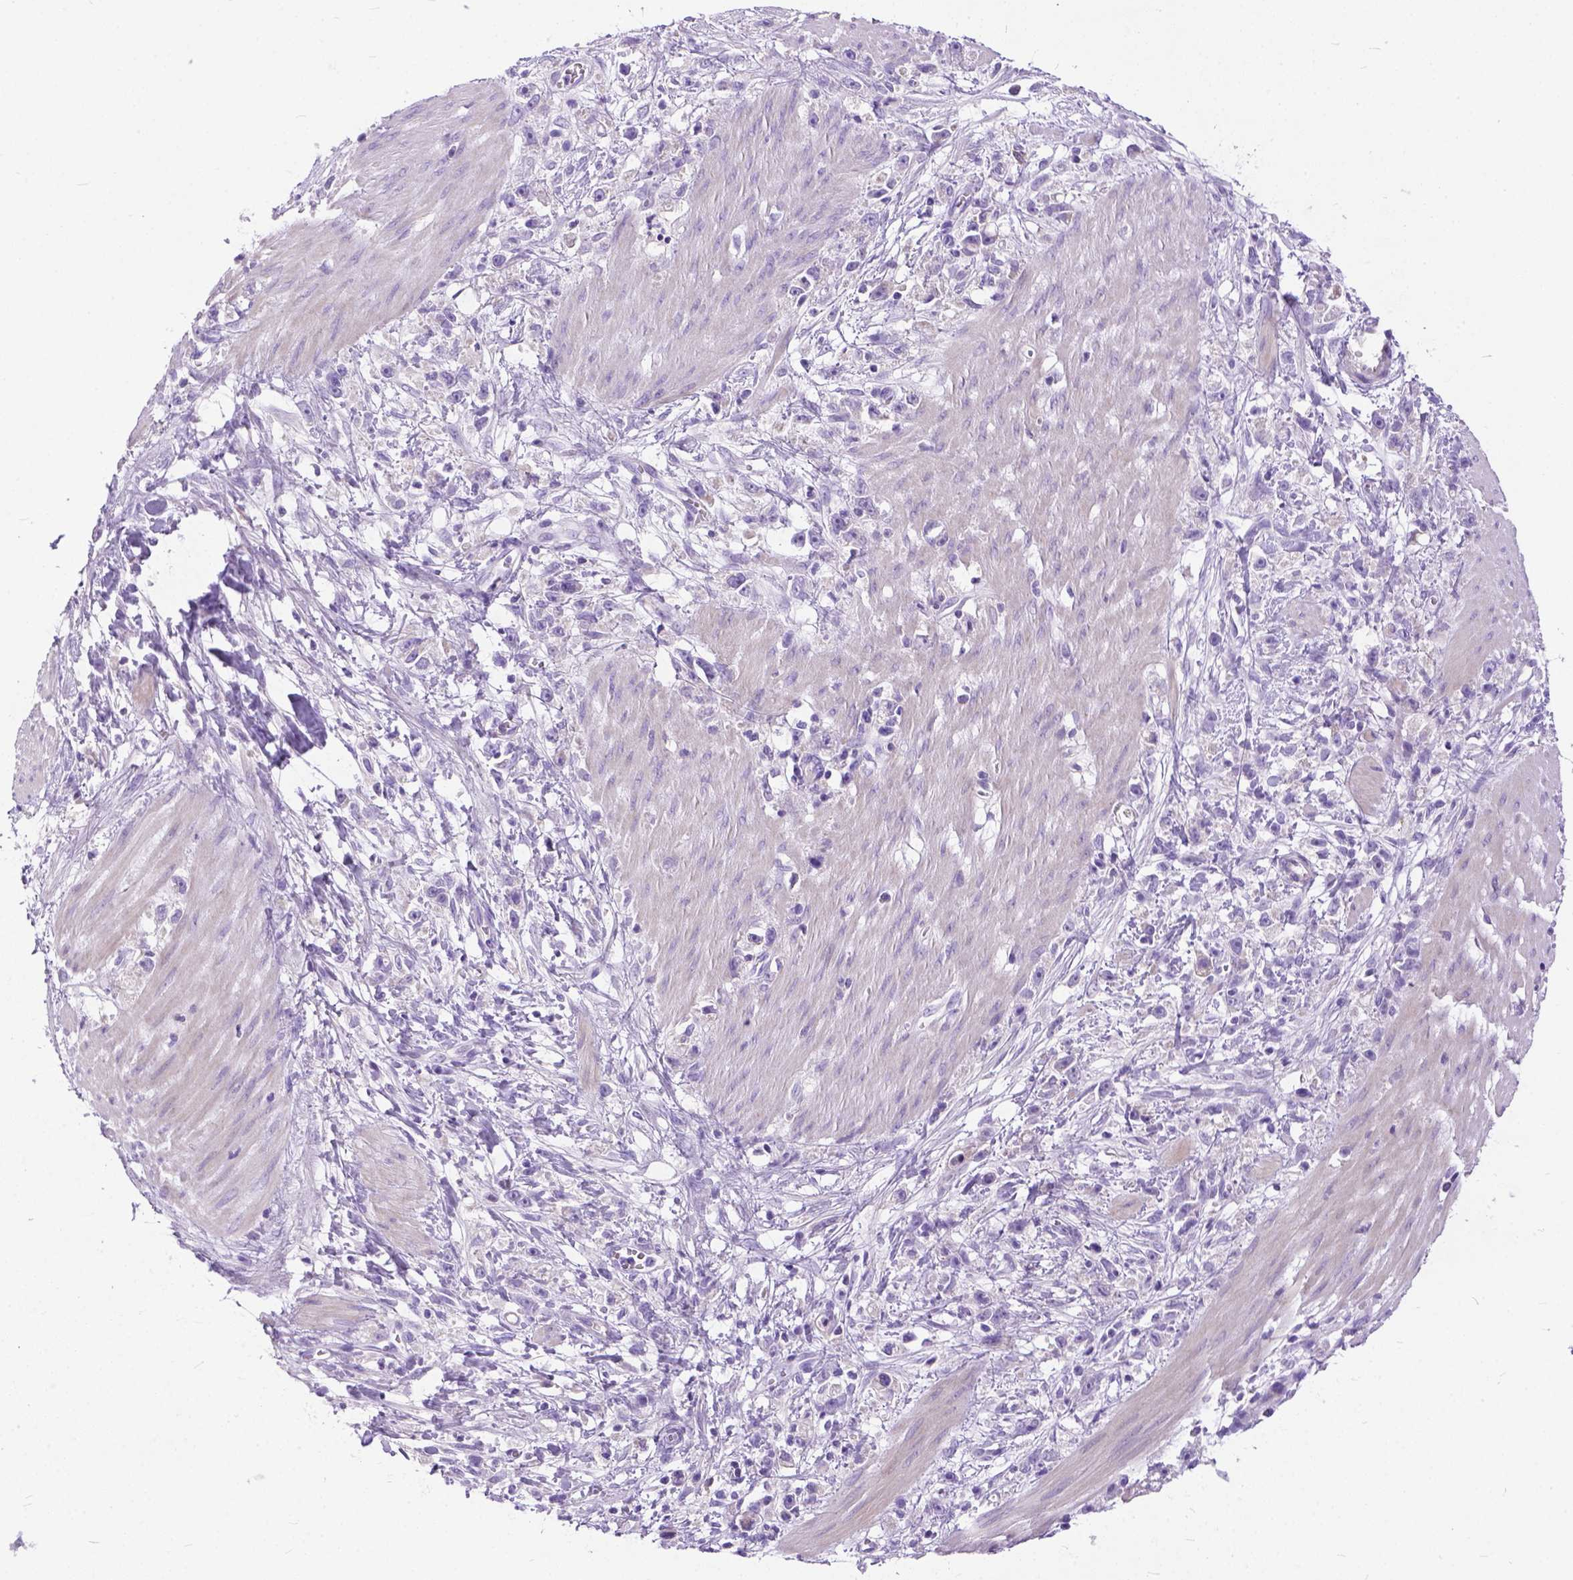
{"staining": {"intensity": "negative", "quantity": "none", "location": "none"}, "tissue": "stomach cancer", "cell_type": "Tumor cells", "image_type": "cancer", "snomed": [{"axis": "morphology", "description": "Adenocarcinoma, NOS"}, {"axis": "topography", "description": "Stomach"}], "caption": "Tumor cells are negative for brown protein staining in stomach cancer. The staining was performed using DAB to visualize the protein expression in brown, while the nuclei were stained in blue with hematoxylin (Magnification: 20x).", "gene": "PLK5", "patient": {"sex": "female", "age": 59}}